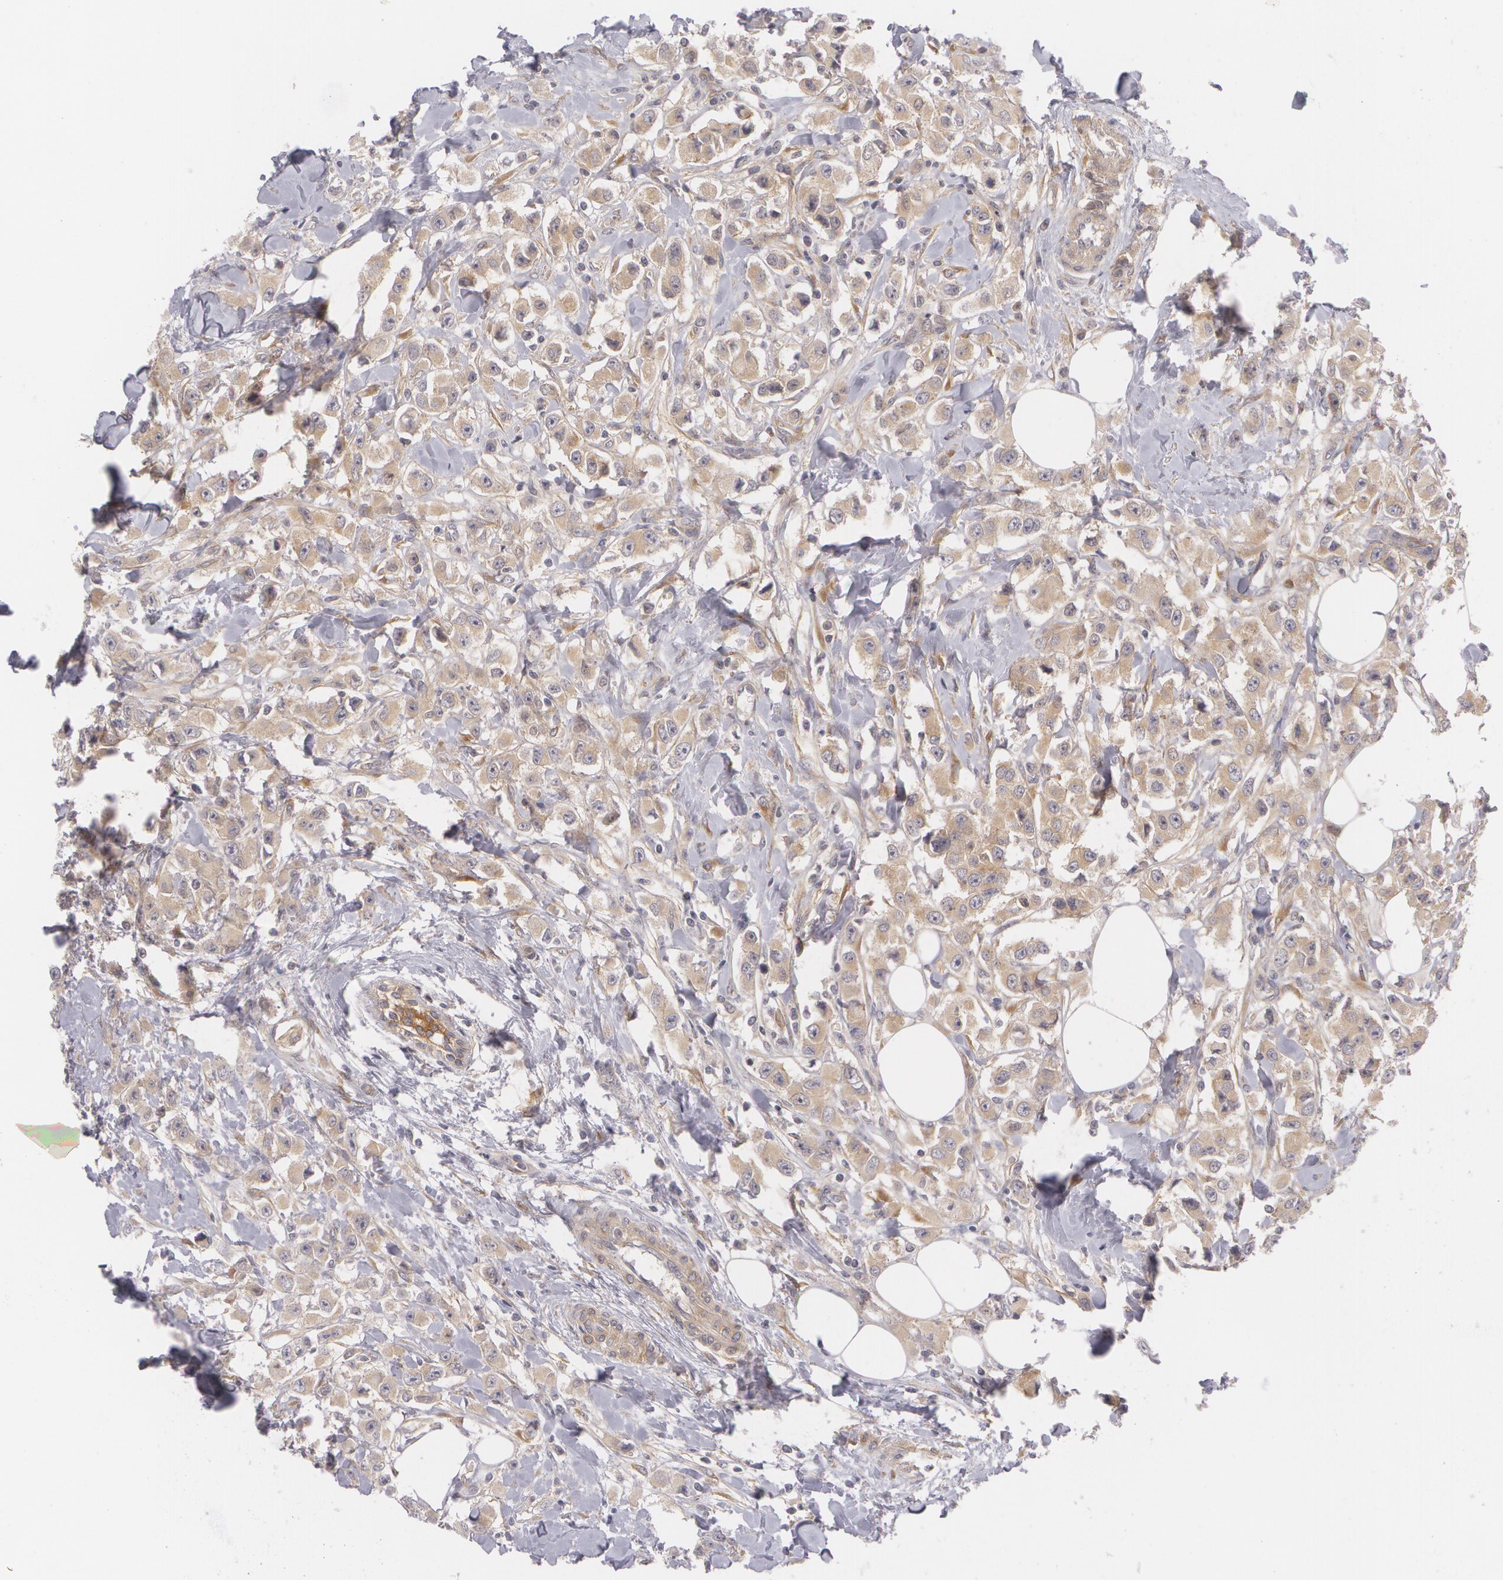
{"staining": {"intensity": "weak", "quantity": ">75%", "location": "cytoplasmic/membranous"}, "tissue": "breast cancer", "cell_type": "Tumor cells", "image_type": "cancer", "snomed": [{"axis": "morphology", "description": "Duct carcinoma"}, {"axis": "topography", "description": "Breast"}], "caption": "Human invasive ductal carcinoma (breast) stained with a brown dye displays weak cytoplasmic/membranous positive staining in about >75% of tumor cells.", "gene": "CASK", "patient": {"sex": "female", "age": 58}}